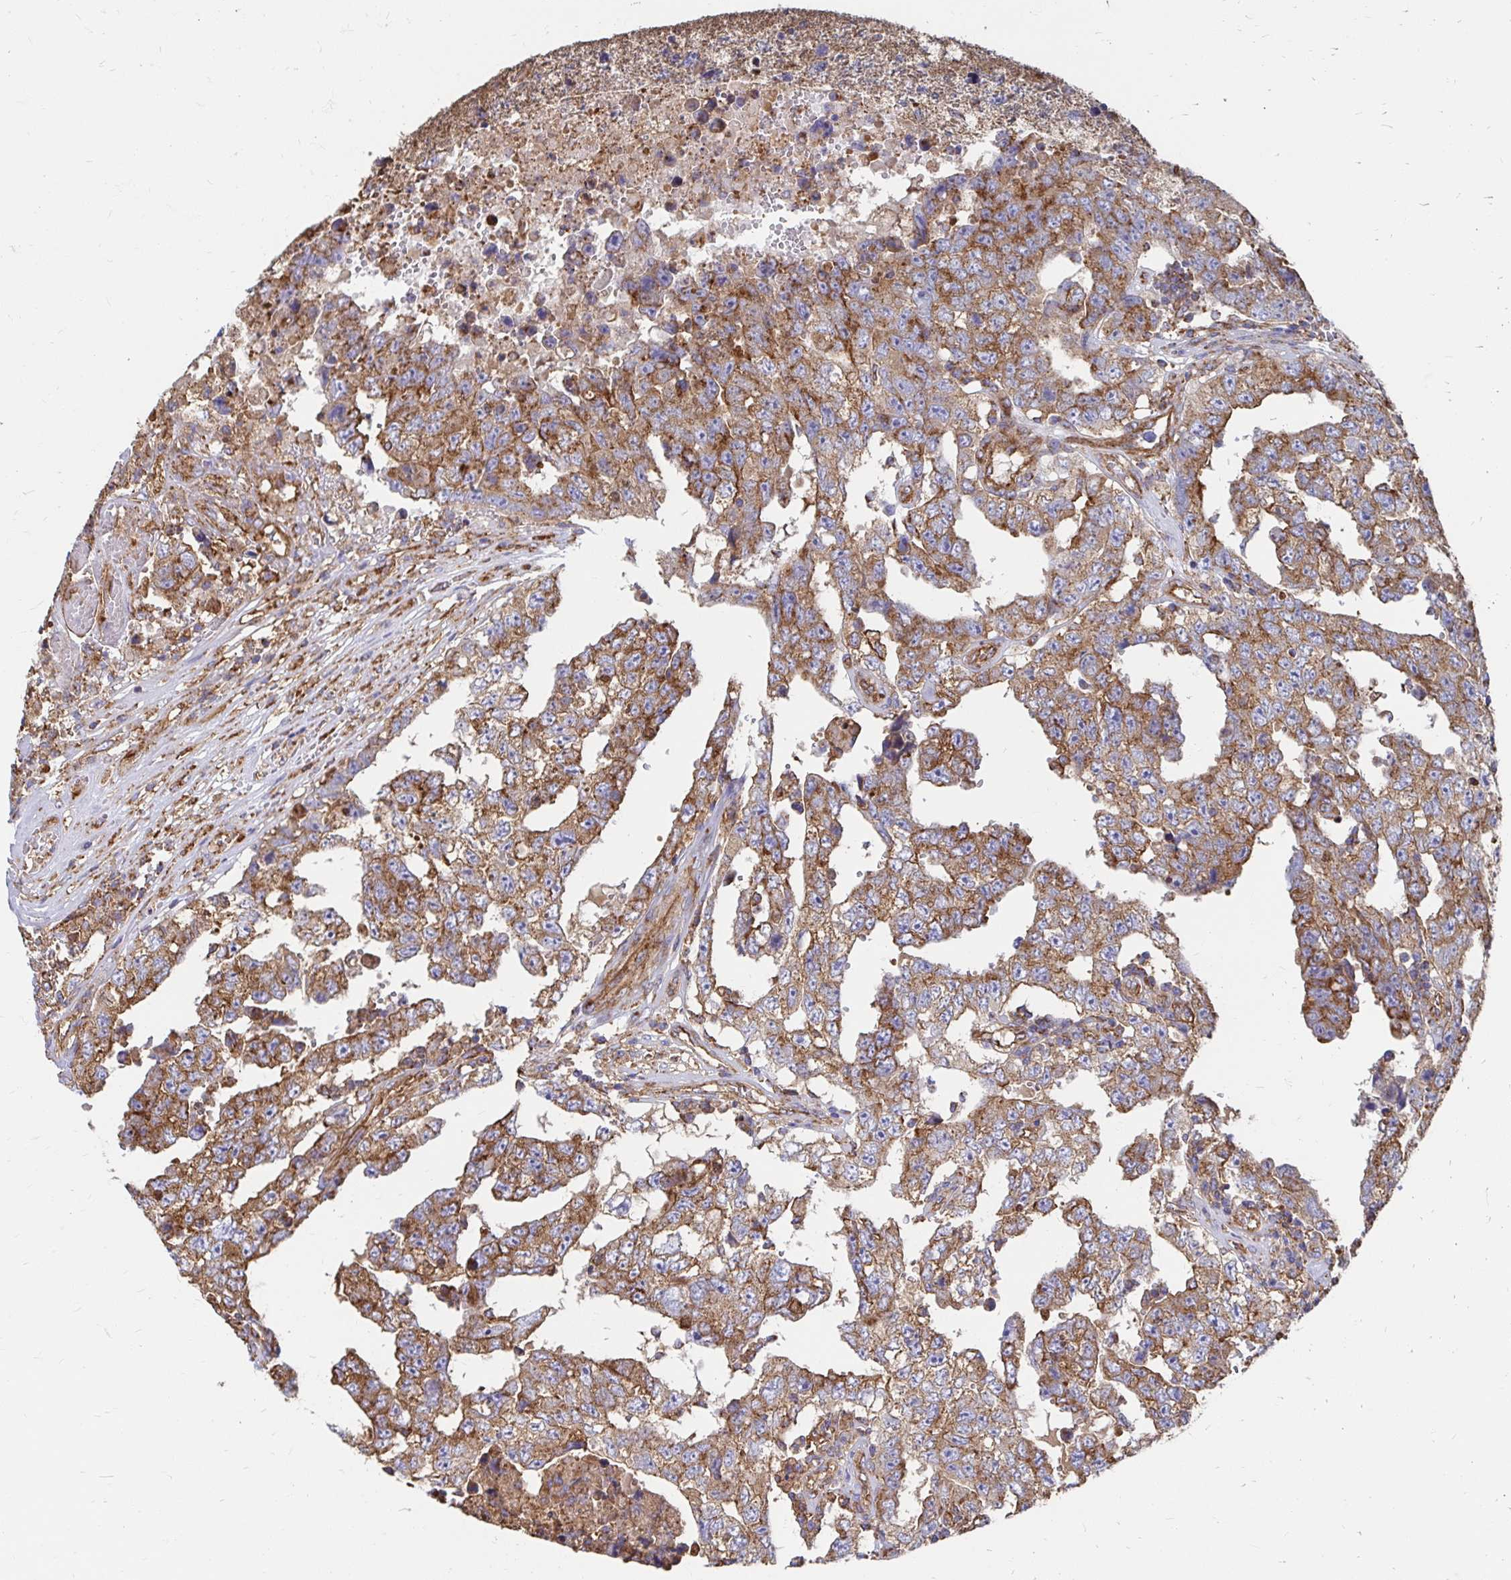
{"staining": {"intensity": "moderate", "quantity": ">75%", "location": "cytoplasmic/membranous"}, "tissue": "testis cancer", "cell_type": "Tumor cells", "image_type": "cancer", "snomed": [{"axis": "morphology", "description": "Normal tissue, NOS"}, {"axis": "morphology", "description": "Carcinoma, Embryonal, NOS"}, {"axis": "topography", "description": "Testis"}, {"axis": "topography", "description": "Epididymis"}], "caption": "Brown immunohistochemical staining in human embryonal carcinoma (testis) shows moderate cytoplasmic/membranous positivity in approximately >75% of tumor cells.", "gene": "CLTC", "patient": {"sex": "male", "age": 25}}